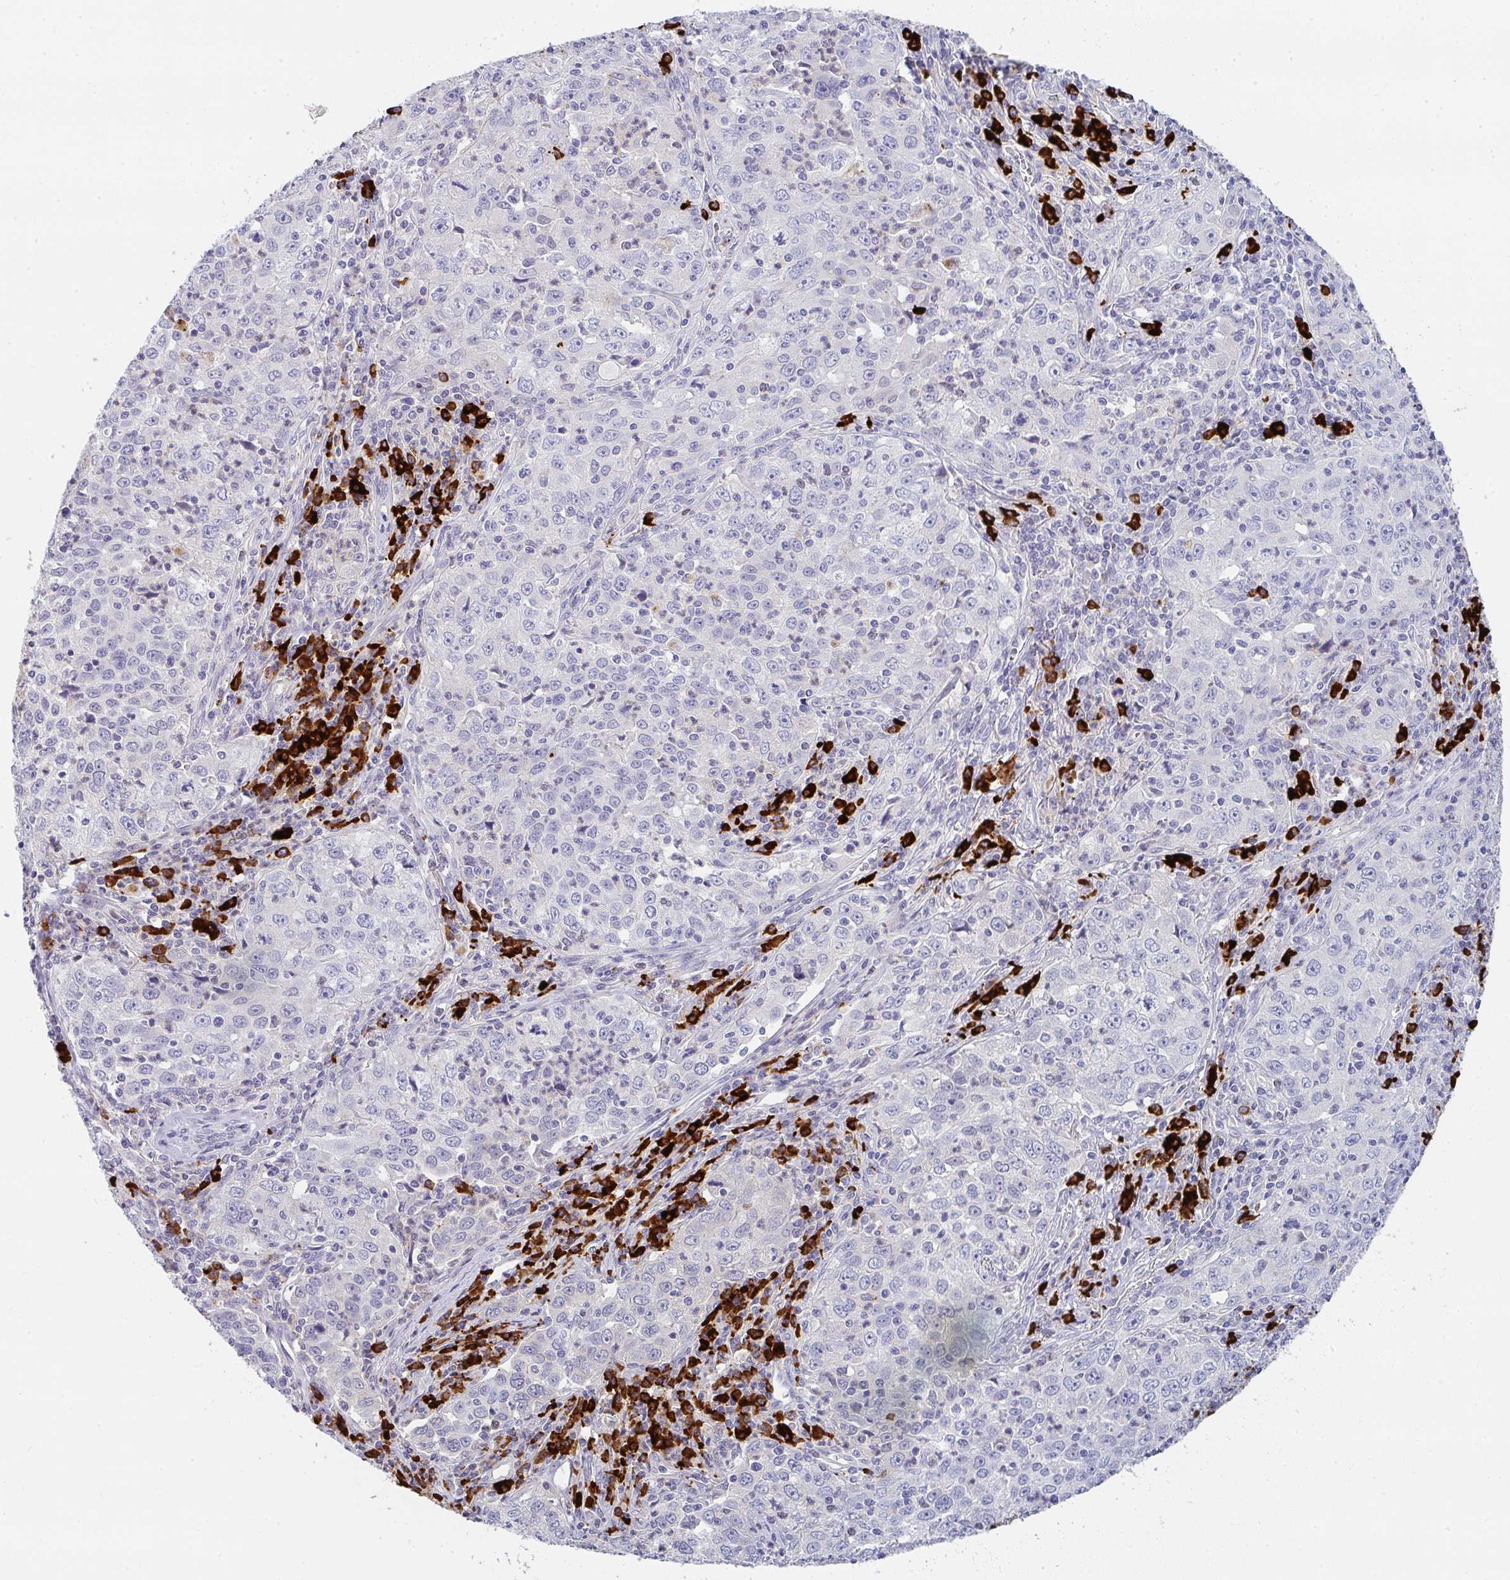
{"staining": {"intensity": "negative", "quantity": "none", "location": "none"}, "tissue": "lung cancer", "cell_type": "Tumor cells", "image_type": "cancer", "snomed": [{"axis": "morphology", "description": "Squamous cell carcinoma, NOS"}, {"axis": "topography", "description": "Lung"}], "caption": "This is a photomicrograph of IHC staining of lung cancer, which shows no staining in tumor cells.", "gene": "CACNA1S", "patient": {"sex": "male", "age": 71}}